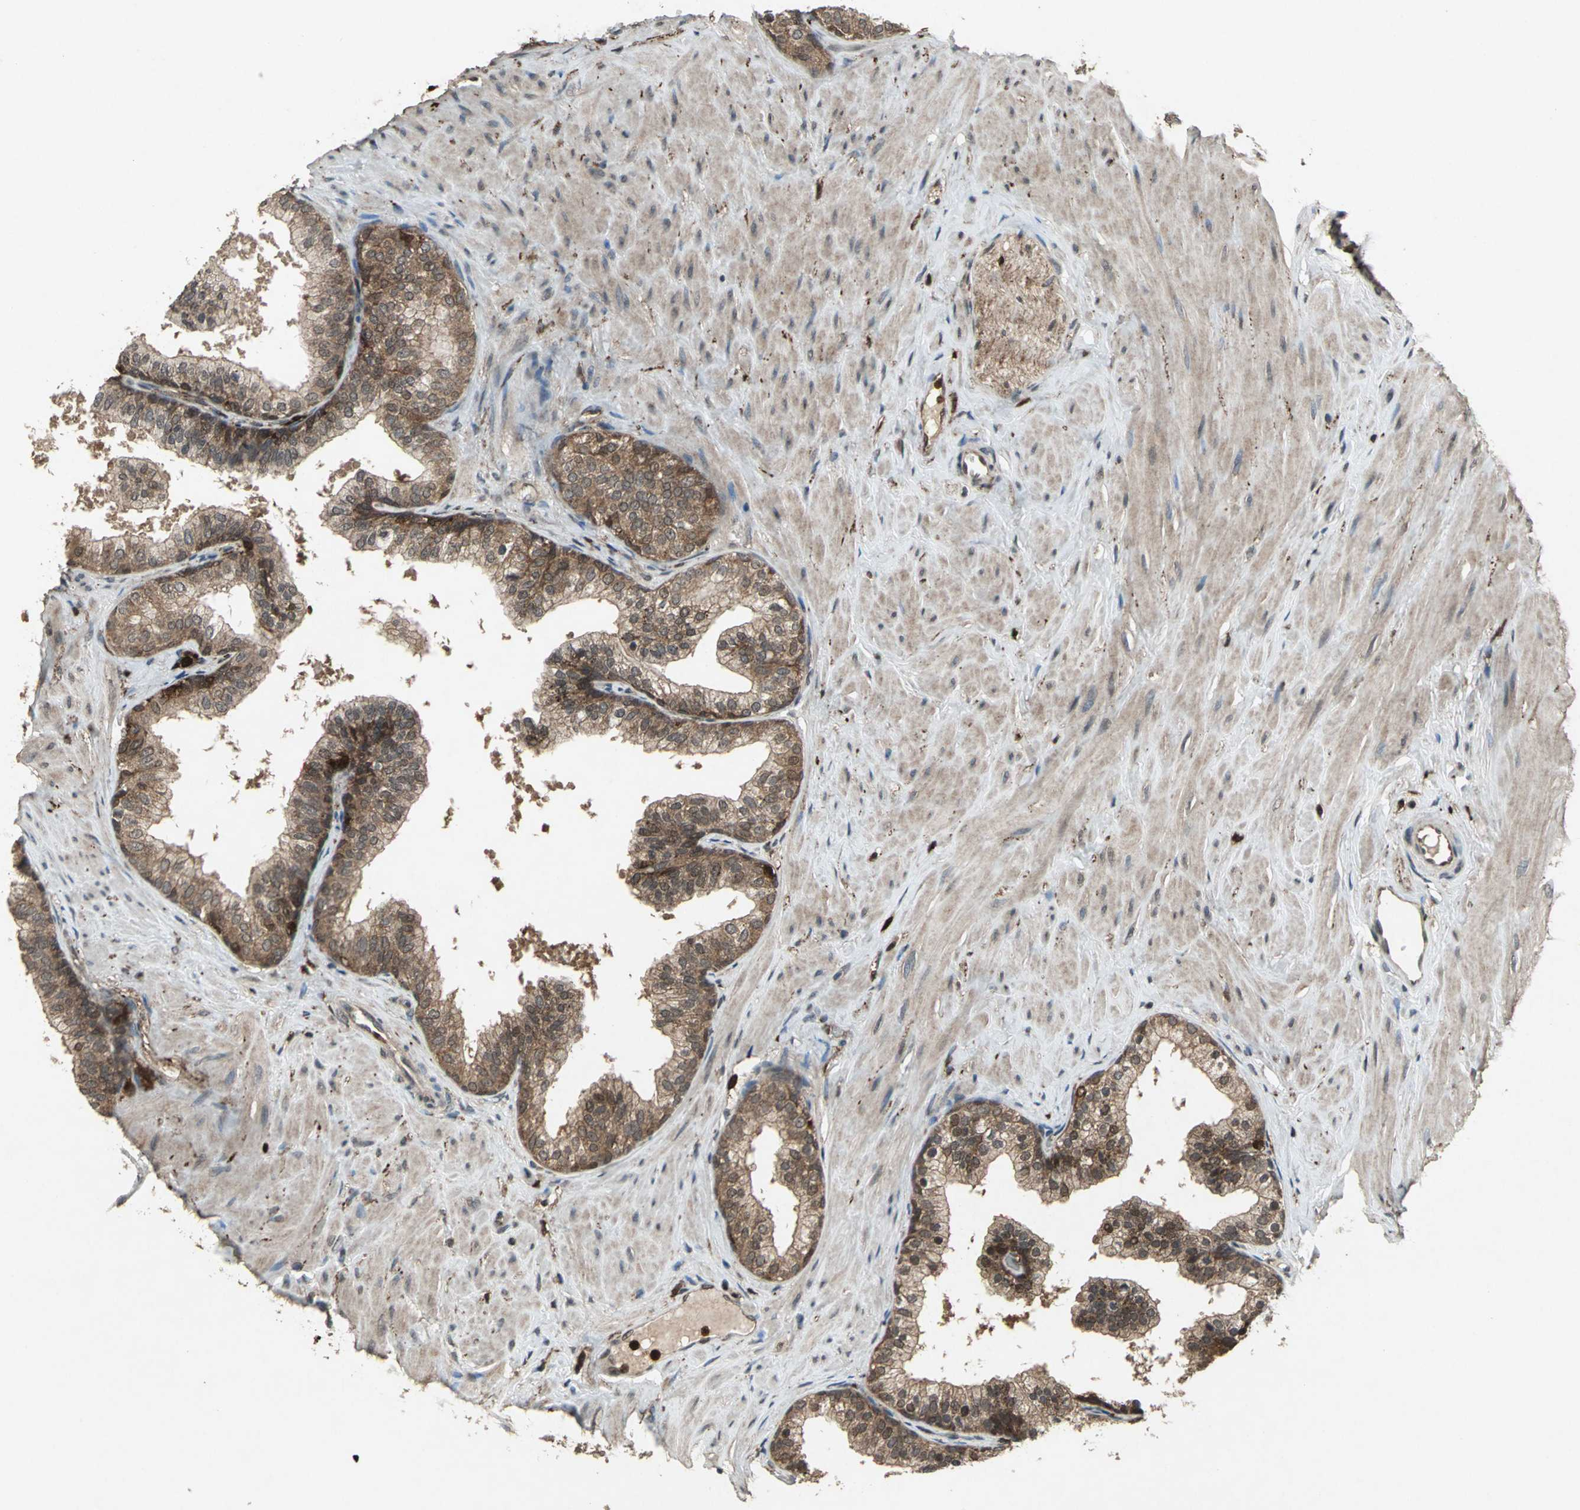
{"staining": {"intensity": "strong", "quantity": "25%-75%", "location": "cytoplasmic/membranous"}, "tissue": "prostate", "cell_type": "Glandular cells", "image_type": "normal", "snomed": [{"axis": "morphology", "description": "Normal tissue, NOS"}, {"axis": "topography", "description": "Prostate"}], "caption": "Protein staining of unremarkable prostate demonstrates strong cytoplasmic/membranous positivity in about 25%-75% of glandular cells.", "gene": "PYCARD", "patient": {"sex": "male", "age": 60}}